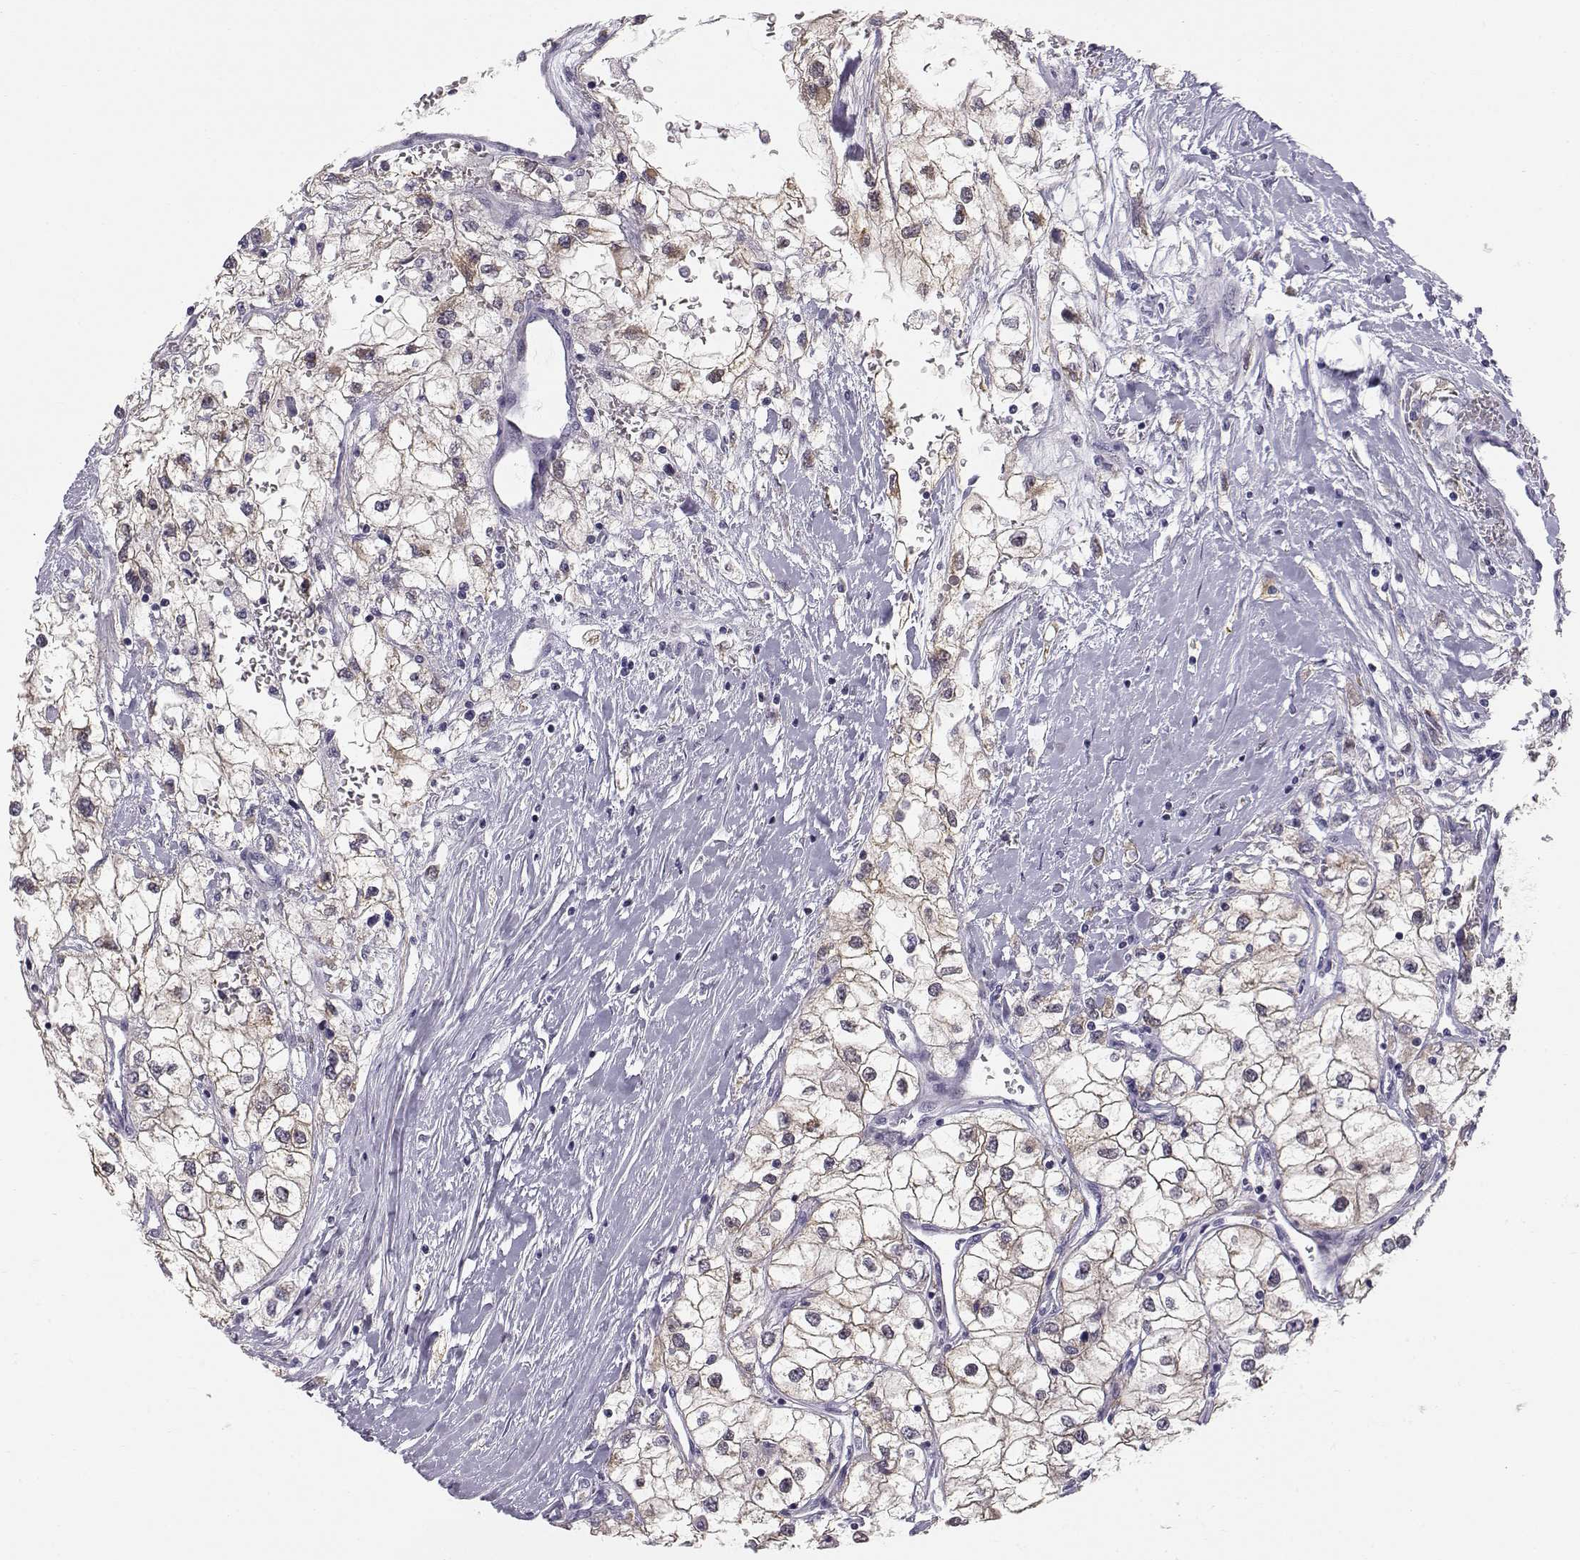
{"staining": {"intensity": "moderate", "quantity": ">75%", "location": "cytoplasmic/membranous"}, "tissue": "renal cancer", "cell_type": "Tumor cells", "image_type": "cancer", "snomed": [{"axis": "morphology", "description": "Adenocarcinoma, NOS"}, {"axis": "topography", "description": "Kidney"}], "caption": "This is an image of IHC staining of adenocarcinoma (renal), which shows moderate positivity in the cytoplasmic/membranous of tumor cells.", "gene": "ACSL6", "patient": {"sex": "male", "age": 59}}